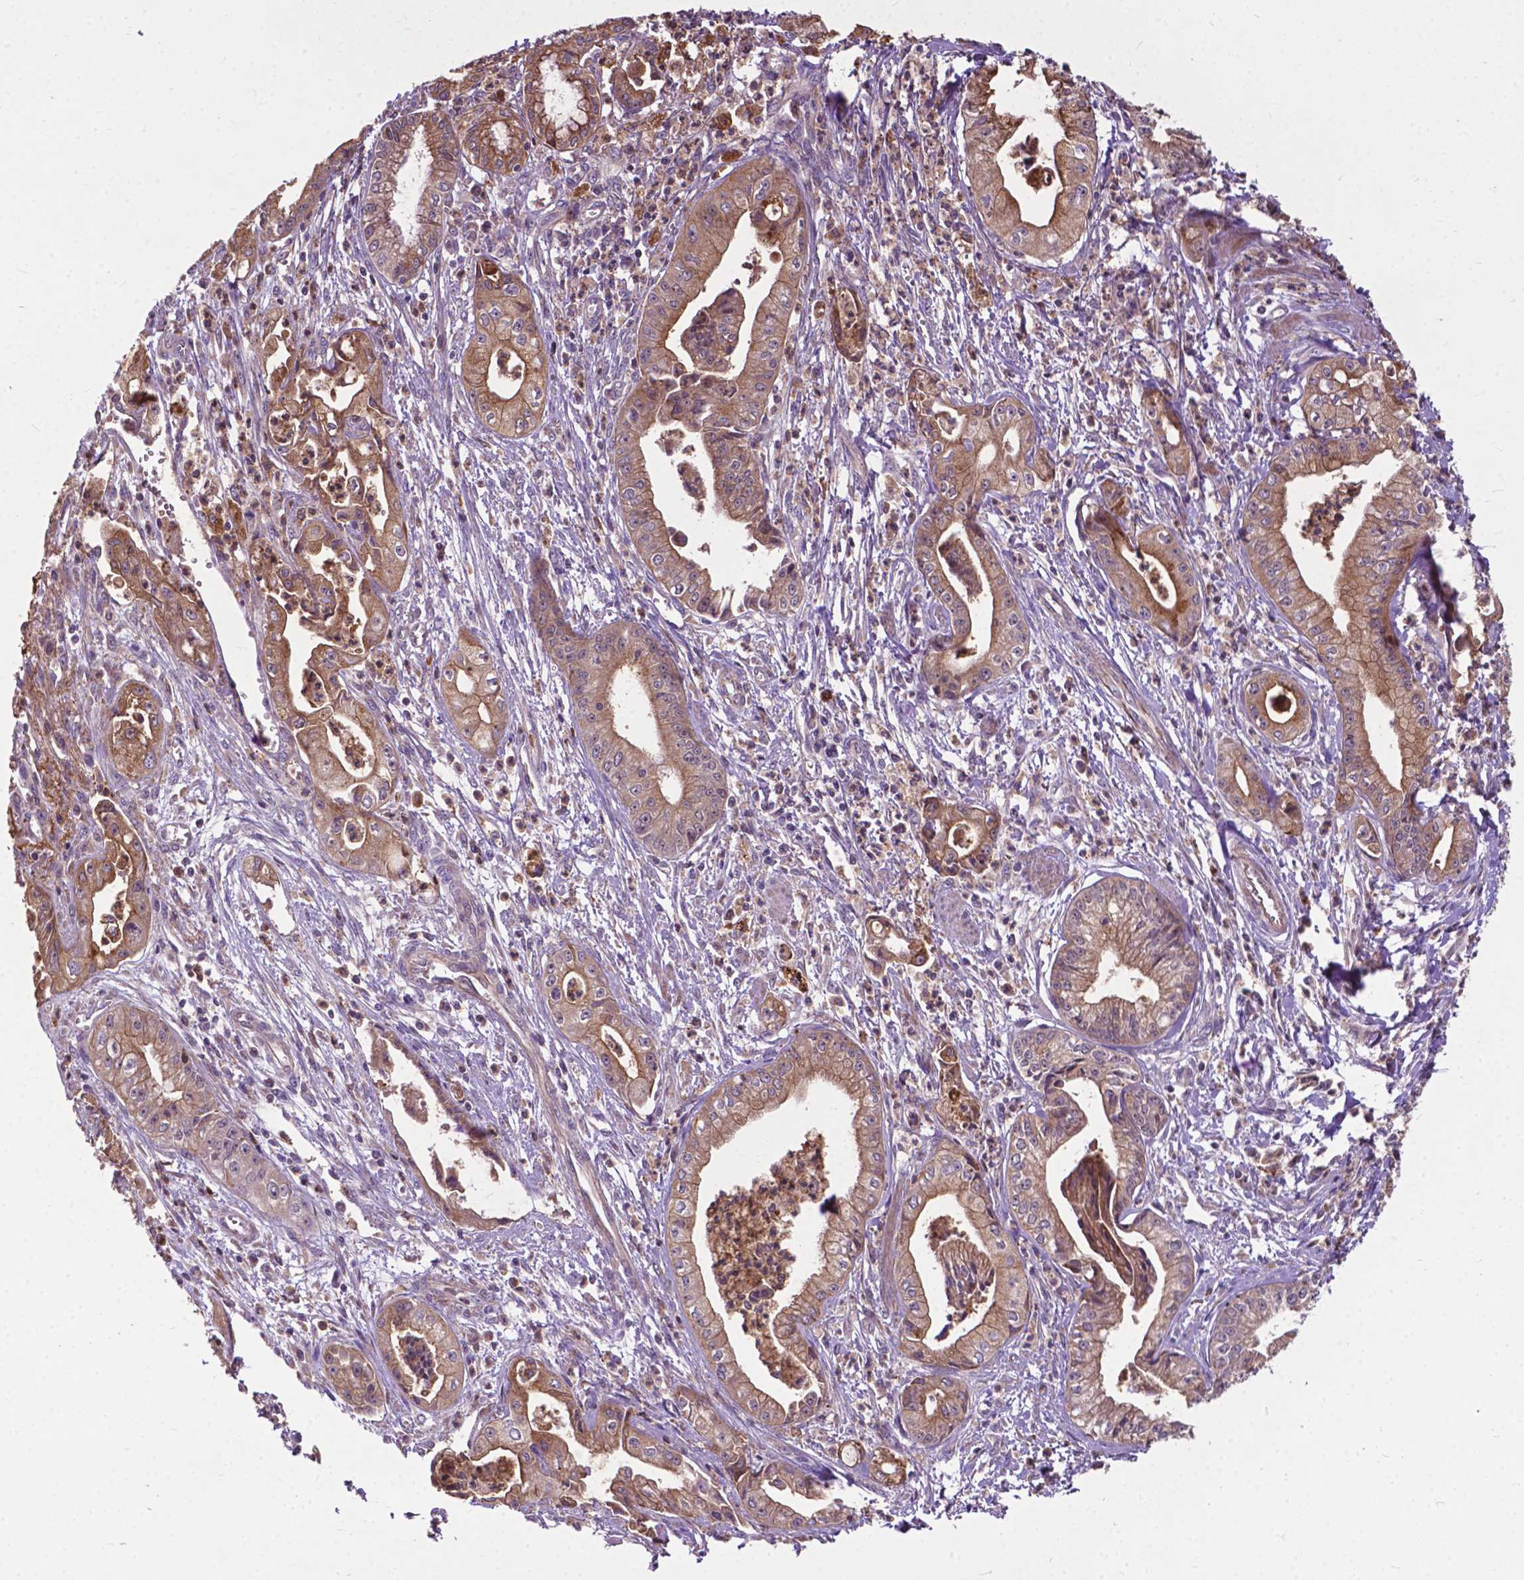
{"staining": {"intensity": "moderate", "quantity": ">75%", "location": "cytoplasmic/membranous"}, "tissue": "pancreatic cancer", "cell_type": "Tumor cells", "image_type": "cancer", "snomed": [{"axis": "morphology", "description": "Adenocarcinoma, NOS"}, {"axis": "topography", "description": "Pancreas"}], "caption": "Pancreatic cancer (adenocarcinoma) stained with immunohistochemistry displays moderate cytoplasmic/membranous staining in about >75% of tumor cells.", "gene": "PARP3", "patient": {"sex": "female", "age": 65}}